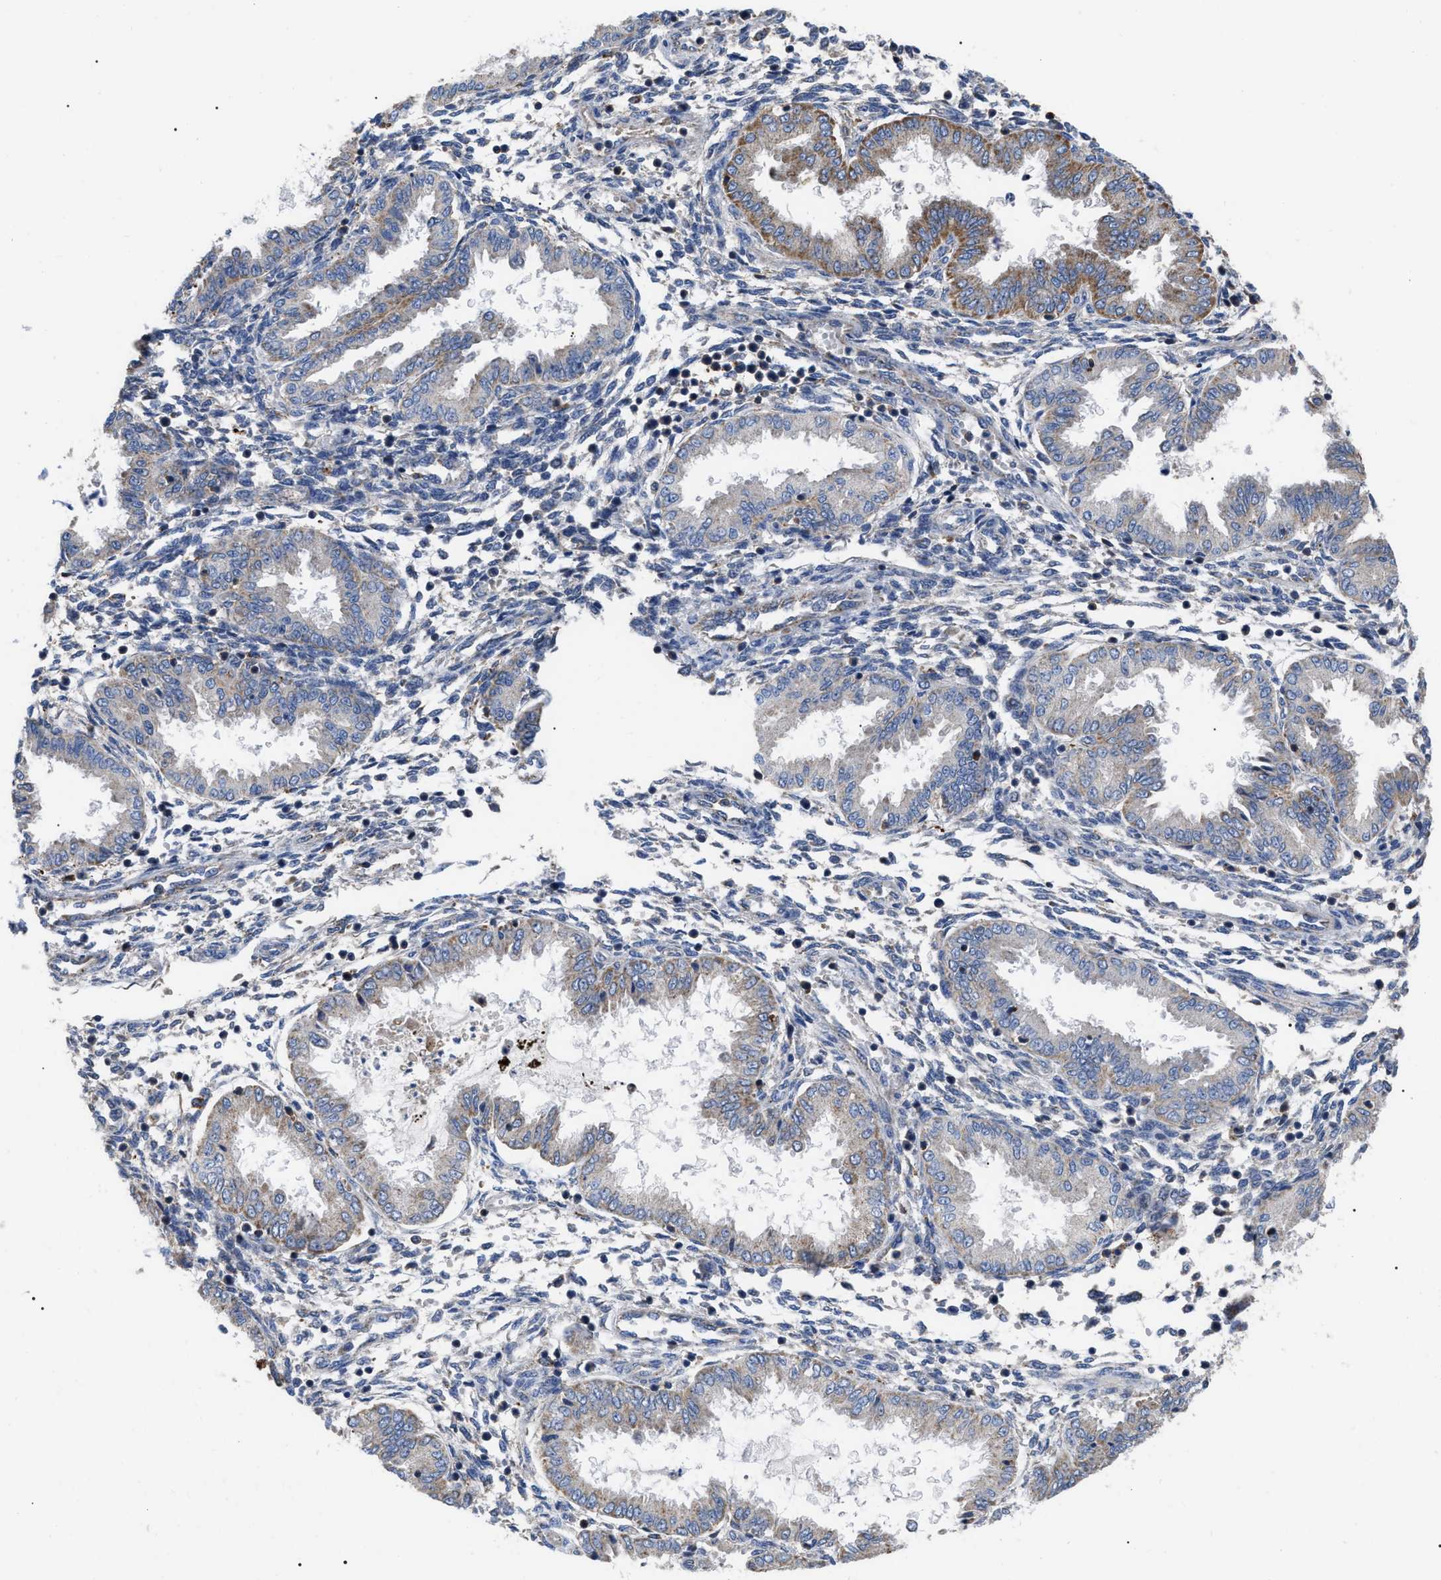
{"staining": {"intensity": "negative", "quantity": "none", "location": "none"}, "tissue": "endometrium", "cell_type": "Cells in endometrial stroma", "image_type": "normal", "snomed": [{"axis": "morphology", "description": "Normal tissue, NOS"}, {"axis": "topography", "description": "Endometrium"}], "caption": "This is an immunohistochemistry micrograph of normal human endometrium. There is no positivity in cells in endometrial stroma.", "gene": "FAM171A2", "patient": {"sex": "female", "age": 33}}